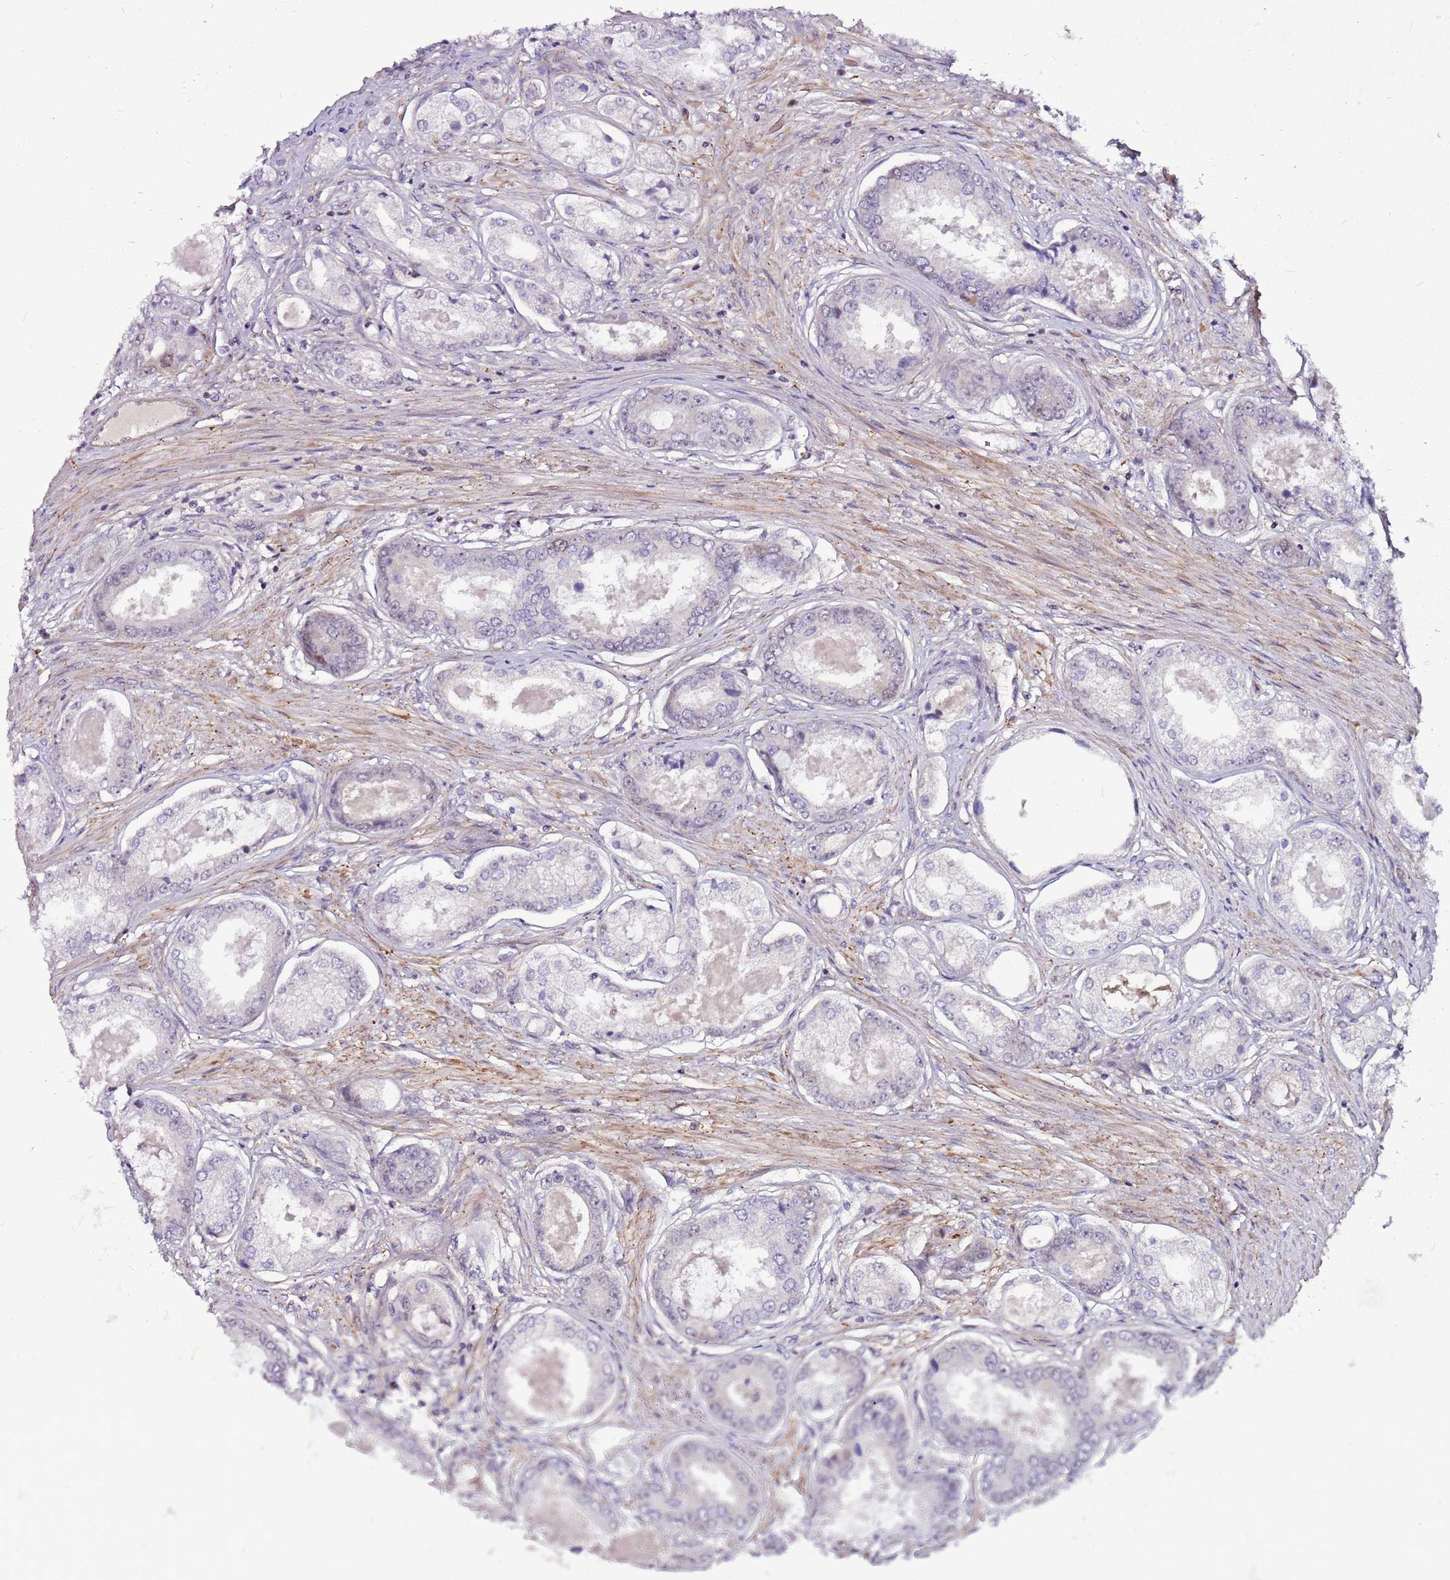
{"staining": {"intensity": "negative", "quantity": "none", "location": "none"}, "tissue": "prostate cancer", "cell_type": "Tumor cells", "image_type": "cancer", "snomed": [{"axis": "morphology", "description": "Adenocarcinoma, Low grade"}, {"axis": "topography", "description": "Prostate"}], "caption": "The histopathology image shows no staining of tumor cells in adenocarcinoma (low-grade) (prostate).", "gene": "POLE3", "patient": {"sex": "male", "age": 68}}